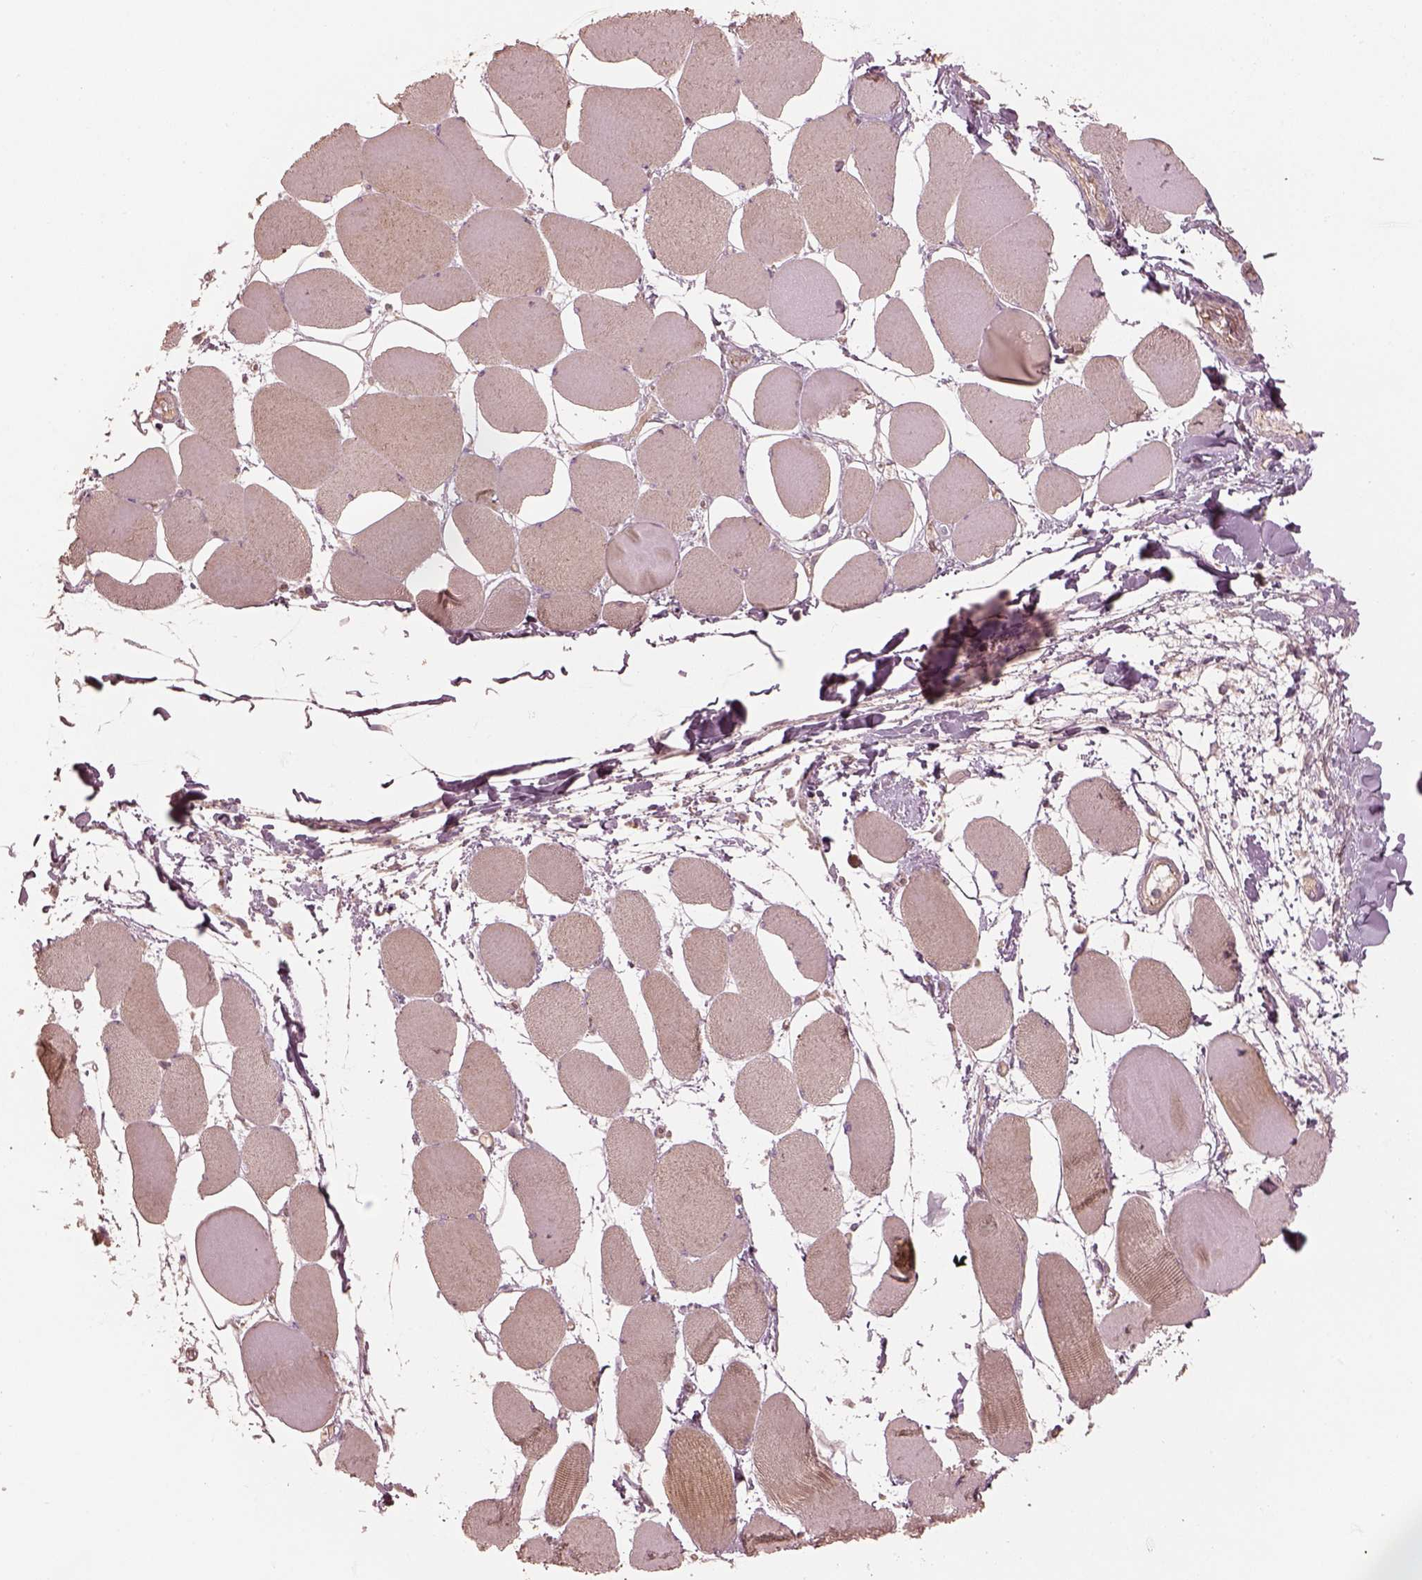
{"staining": {"intensity": "weak", "quantity": ">75%", "location": "cytoplasmic/membranous"}, "tissue": "skeletal muscle", "cell_type": "Myocytes", "image_type": "normal", "snomed": [{"axis": "morphology", "description": "Normal tissue, NOS"}, {"axis": "topography", "description": "Skeletal muscle"}], "caption": "This histopathology image shows IHC staining of unremarkable human skeletal muscle, with low weak cytoplasmic/membranous staining in approximately >75% of myocytes.", "gene": "OTOGL", "patient": {"sex": "female", "age": 75}}